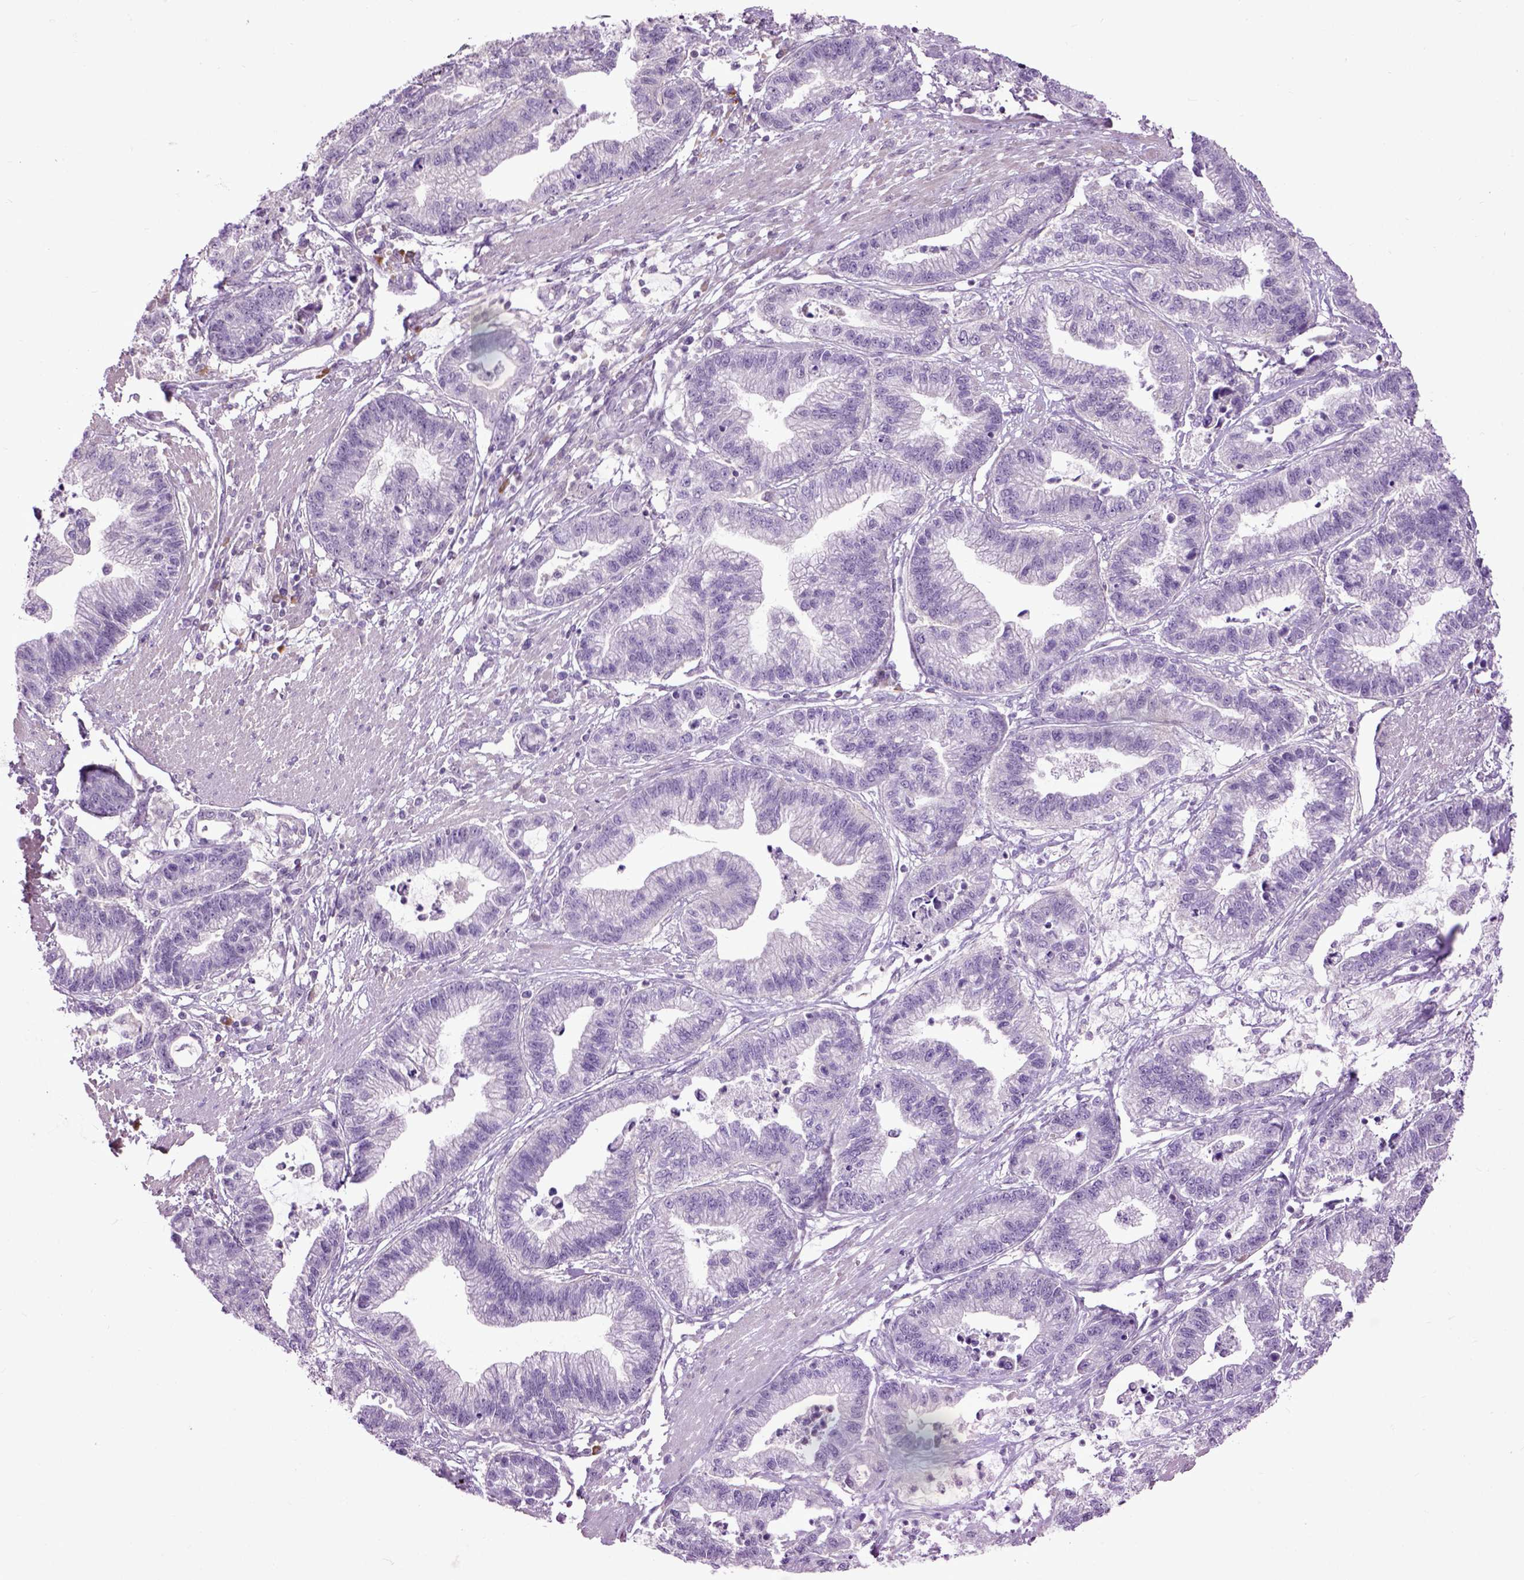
{"staining": {"intensity": "negative", "quantity": "none", "location": "none"}, "tissue": "stomach cancer", "cell_type": "Tumor cells", "image_type": "cancer", "snomed": [{"axis": "morphology", "description": "Adenocarcinoma, NOS"}, {"axis": "topography", "description": "Stomach"}], "caption": "Stomach cancer (adenocarcinoma) stained for a protein using IHC exhibits no staining tumor cells.", "gene": "EMILIN3", "patient": {"sex": "male", "age": 83}}